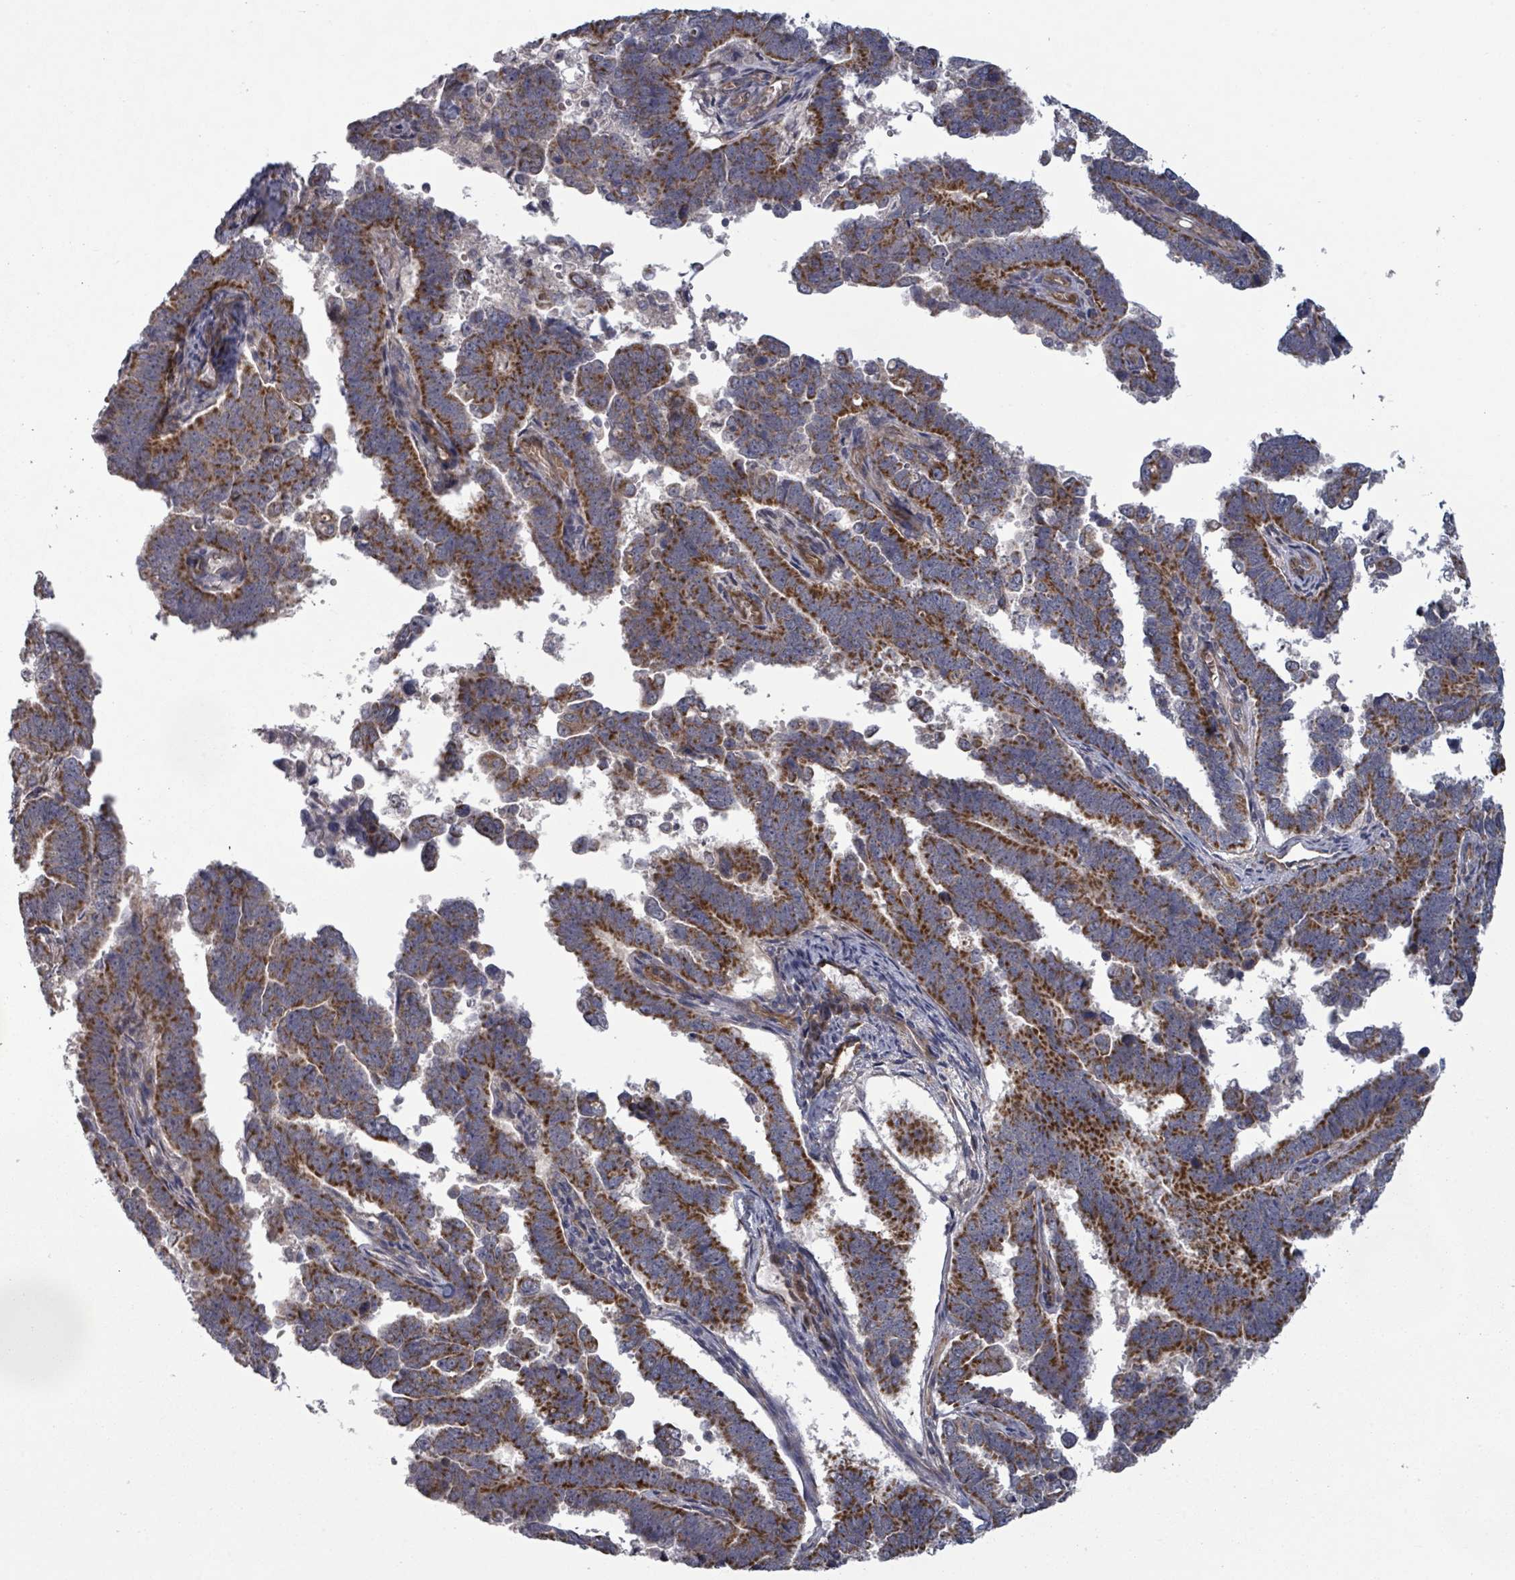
{"staining": {"intensity": "strong", "quantity": ">75%", "location": "cytoplasmic/membranous"}, "tissue": "endometrial cancer", "cell_type": "Tumor cells", "image_type": "cancer", "snomed": [{"axis": "morphology", "description": "Adenocarcinoma, NOS"}, {"axis": "topography", "description": "Endometrium"}], "caption": "Protein analysis of adenocarcinoma (endometrial) tissue shows strong cytoplasmic/membranous expression in about >75% of tumor cells.", "gene": "FKBP1A", "patient": {"sex": "female", "age": 75}}